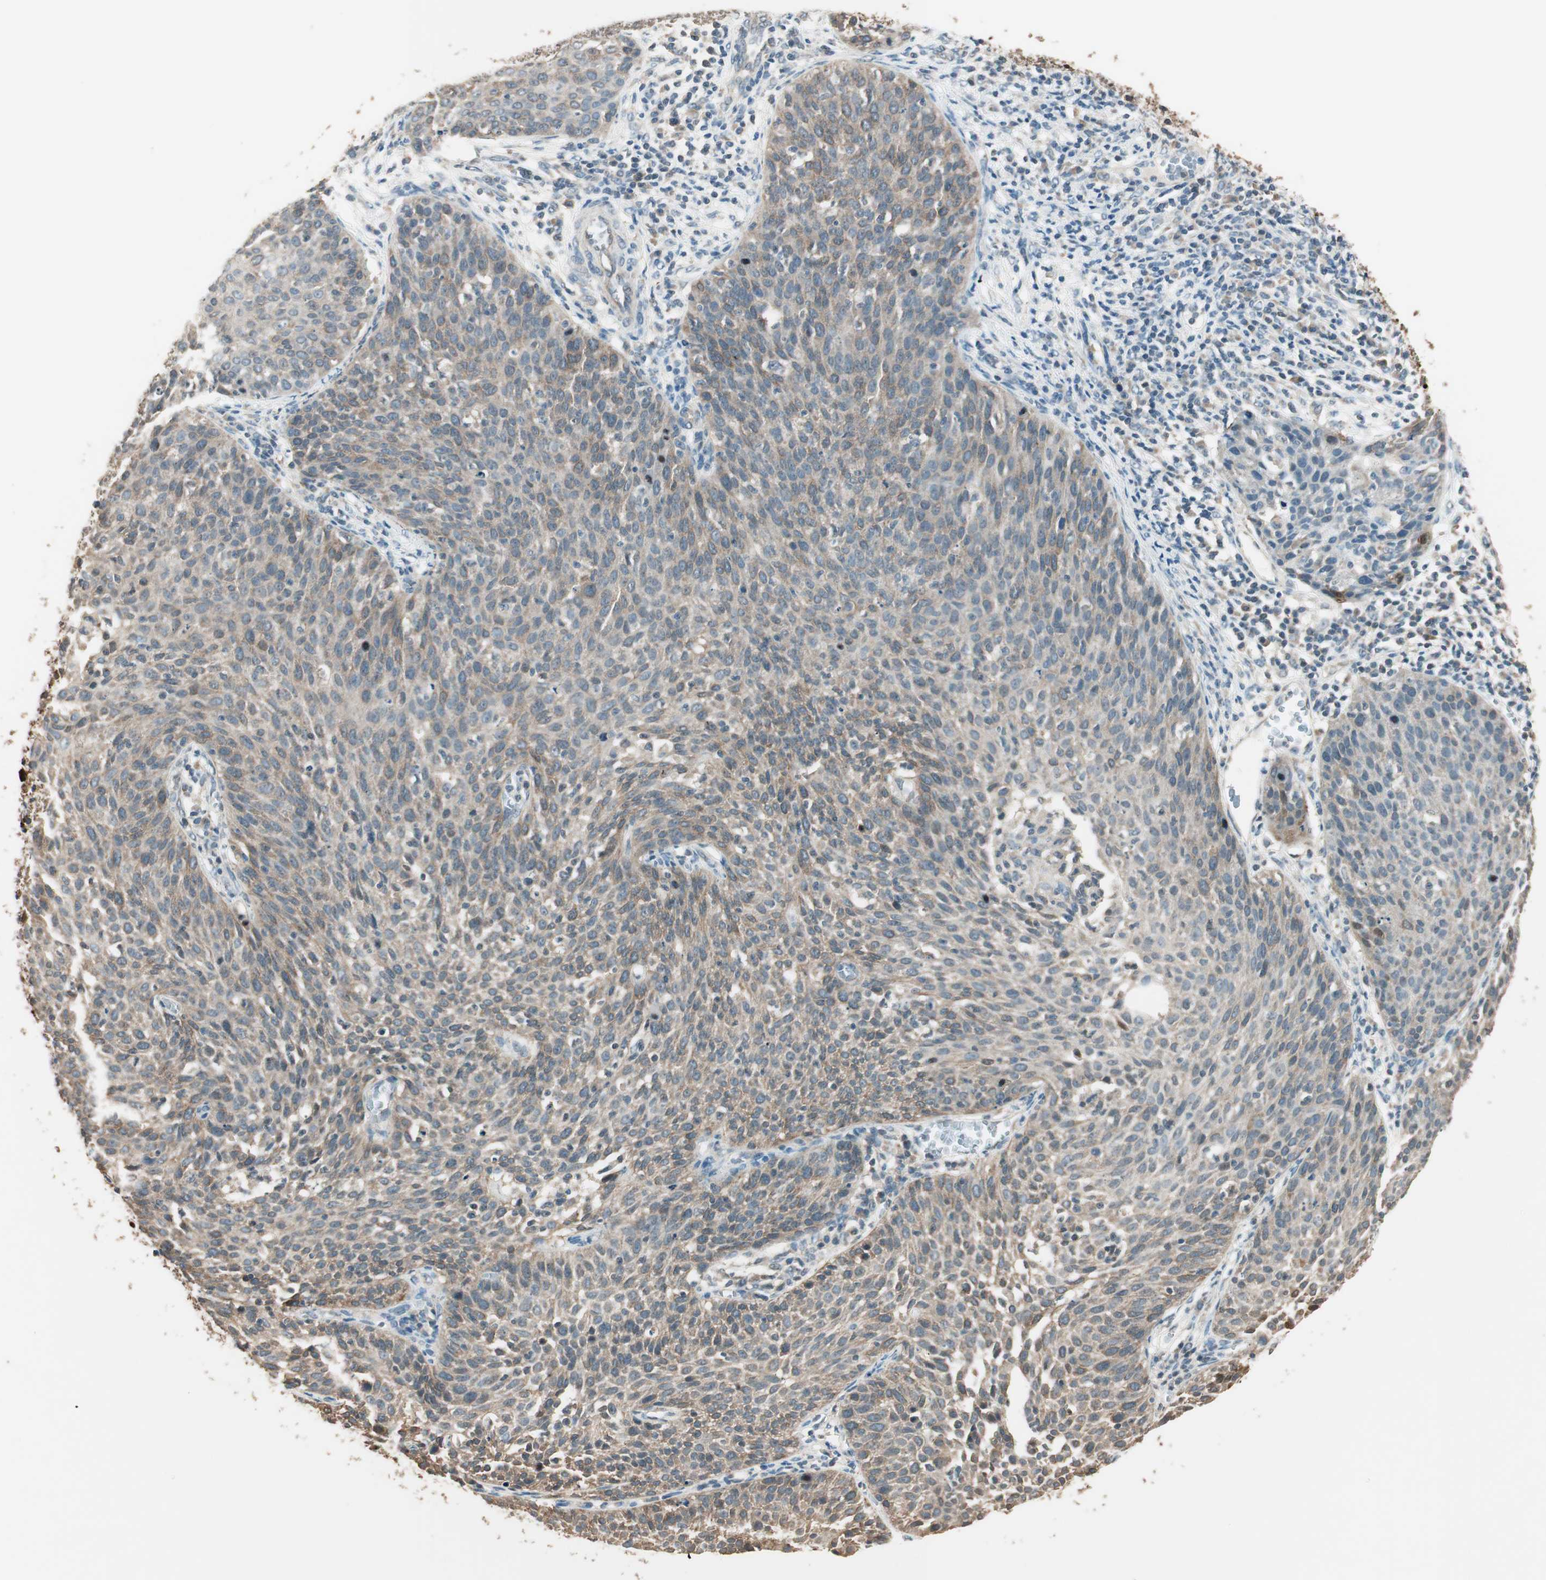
{"staining": {"intensity": "strong", "quantity": "<25%", "location": "cytoplasmic/membranous,nuclear"}, "tissue": "cervical cancer", "cell_type": "Tumor cells", "image_type": "cancer", "snomed": [{"axis": "morphology", "description": "Squamous cell carcinoma, NOS"}, {"axis": "topography", "description": "Cervix"}], "caption": "This image reveals immunohistochemistry staining of human cervical cancer (squamous cell carcinoma), with medium strong cytoplasmic/membranous and nuclear expression in approximately <25% of tumor cells.", "gene": "TRIM21", "patient": {"sex": "female", "age": 38}}